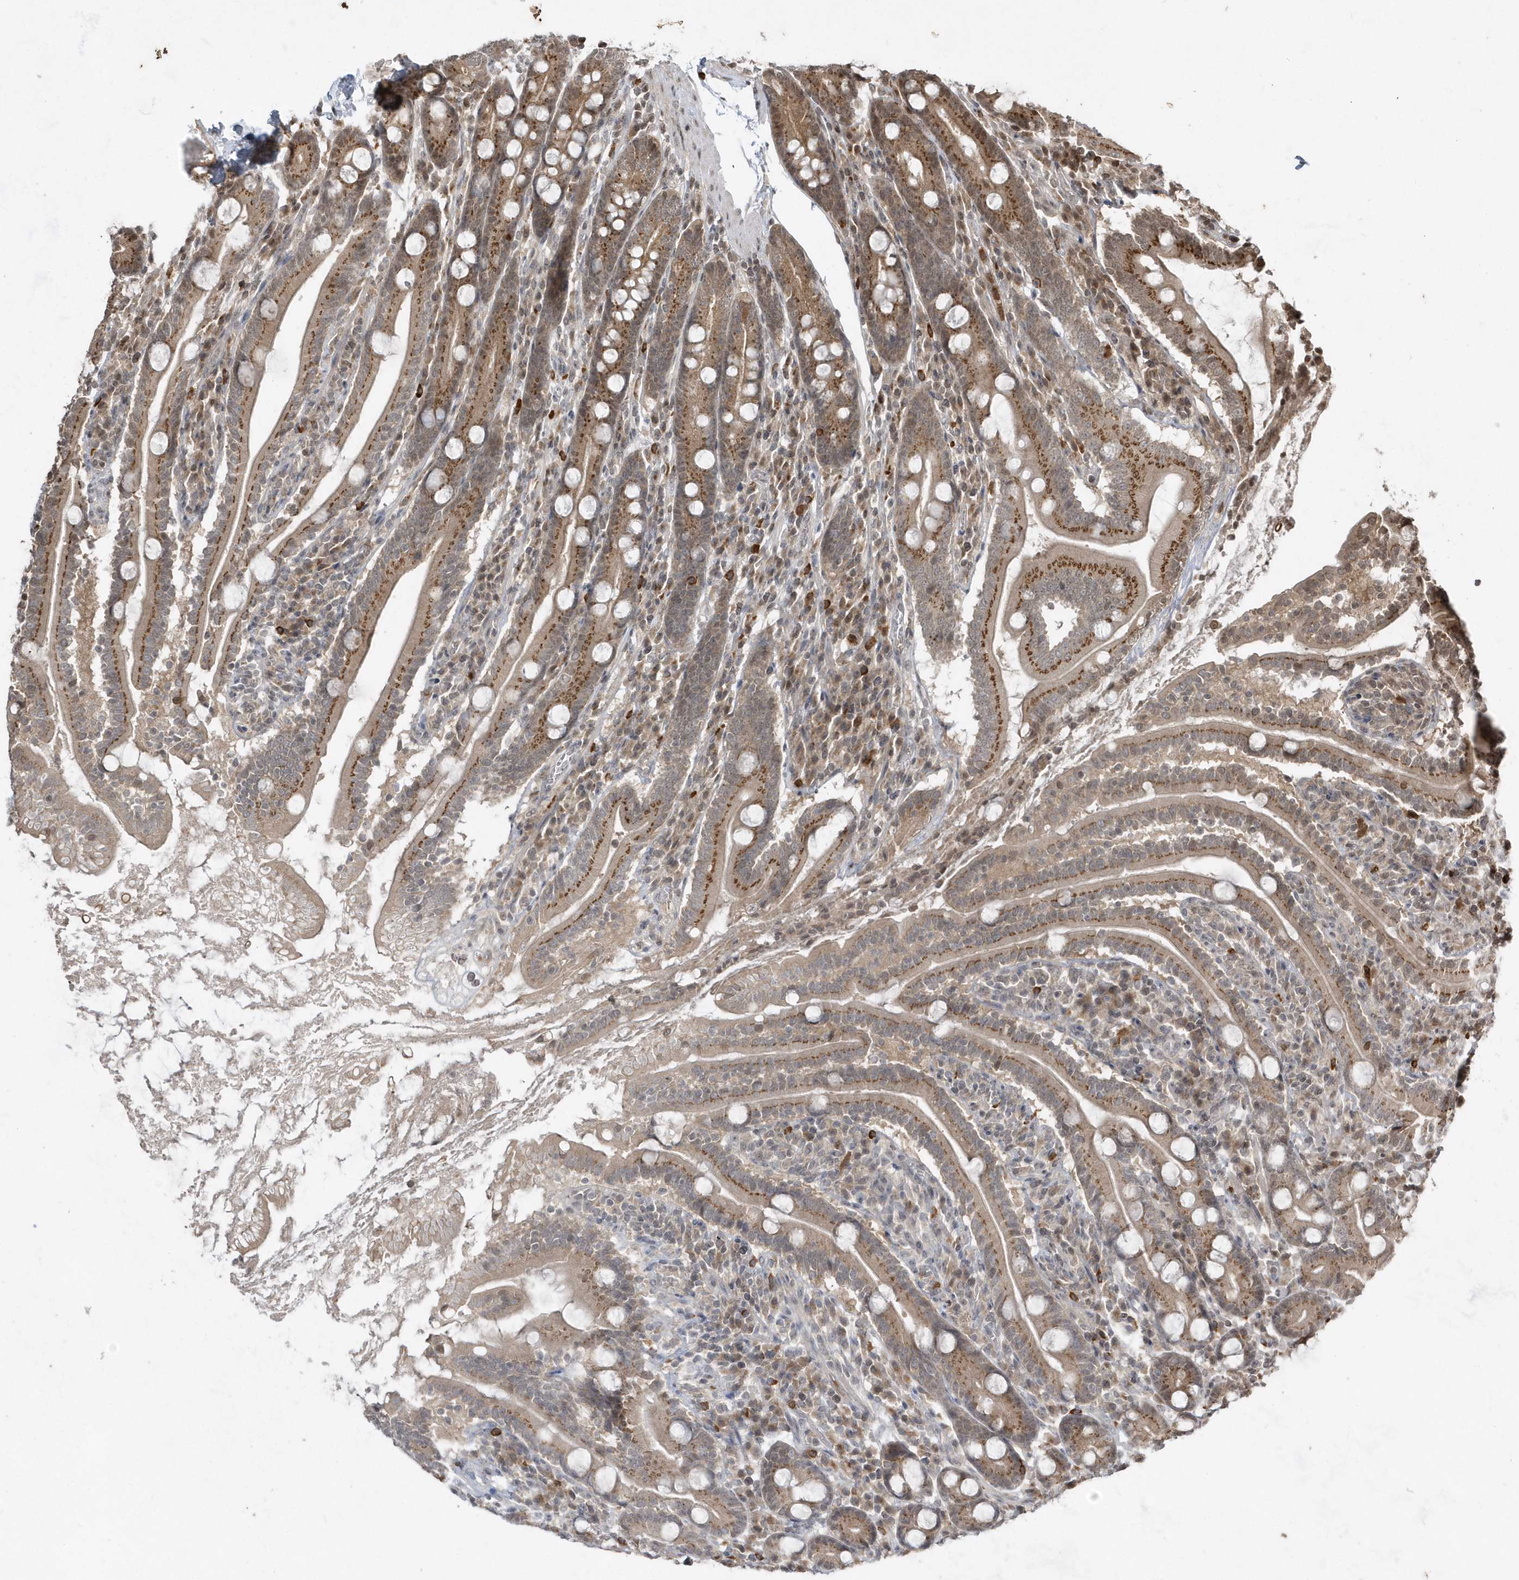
{"staining": {"intensity": "moderate", "quantity": ">75%", "location": "cytoplasmic/membranous"}, "tissue": "duodenum", "cell_type": "Glandular cells", "image_type": "normal", "snomed": [{"axis": "morphology", "description": "Normal tissue, NOS"}, {"axis": "topography", "description": "Duodenum"}], "caption": "Immunohistochemical staining of benign duodenum displays medium levels of moderate cytoplasmic/membranous positivity in about >75% of glandular cells.", "gene": "EIF2B1", "patient": {"sex": "male", "age": 35}}